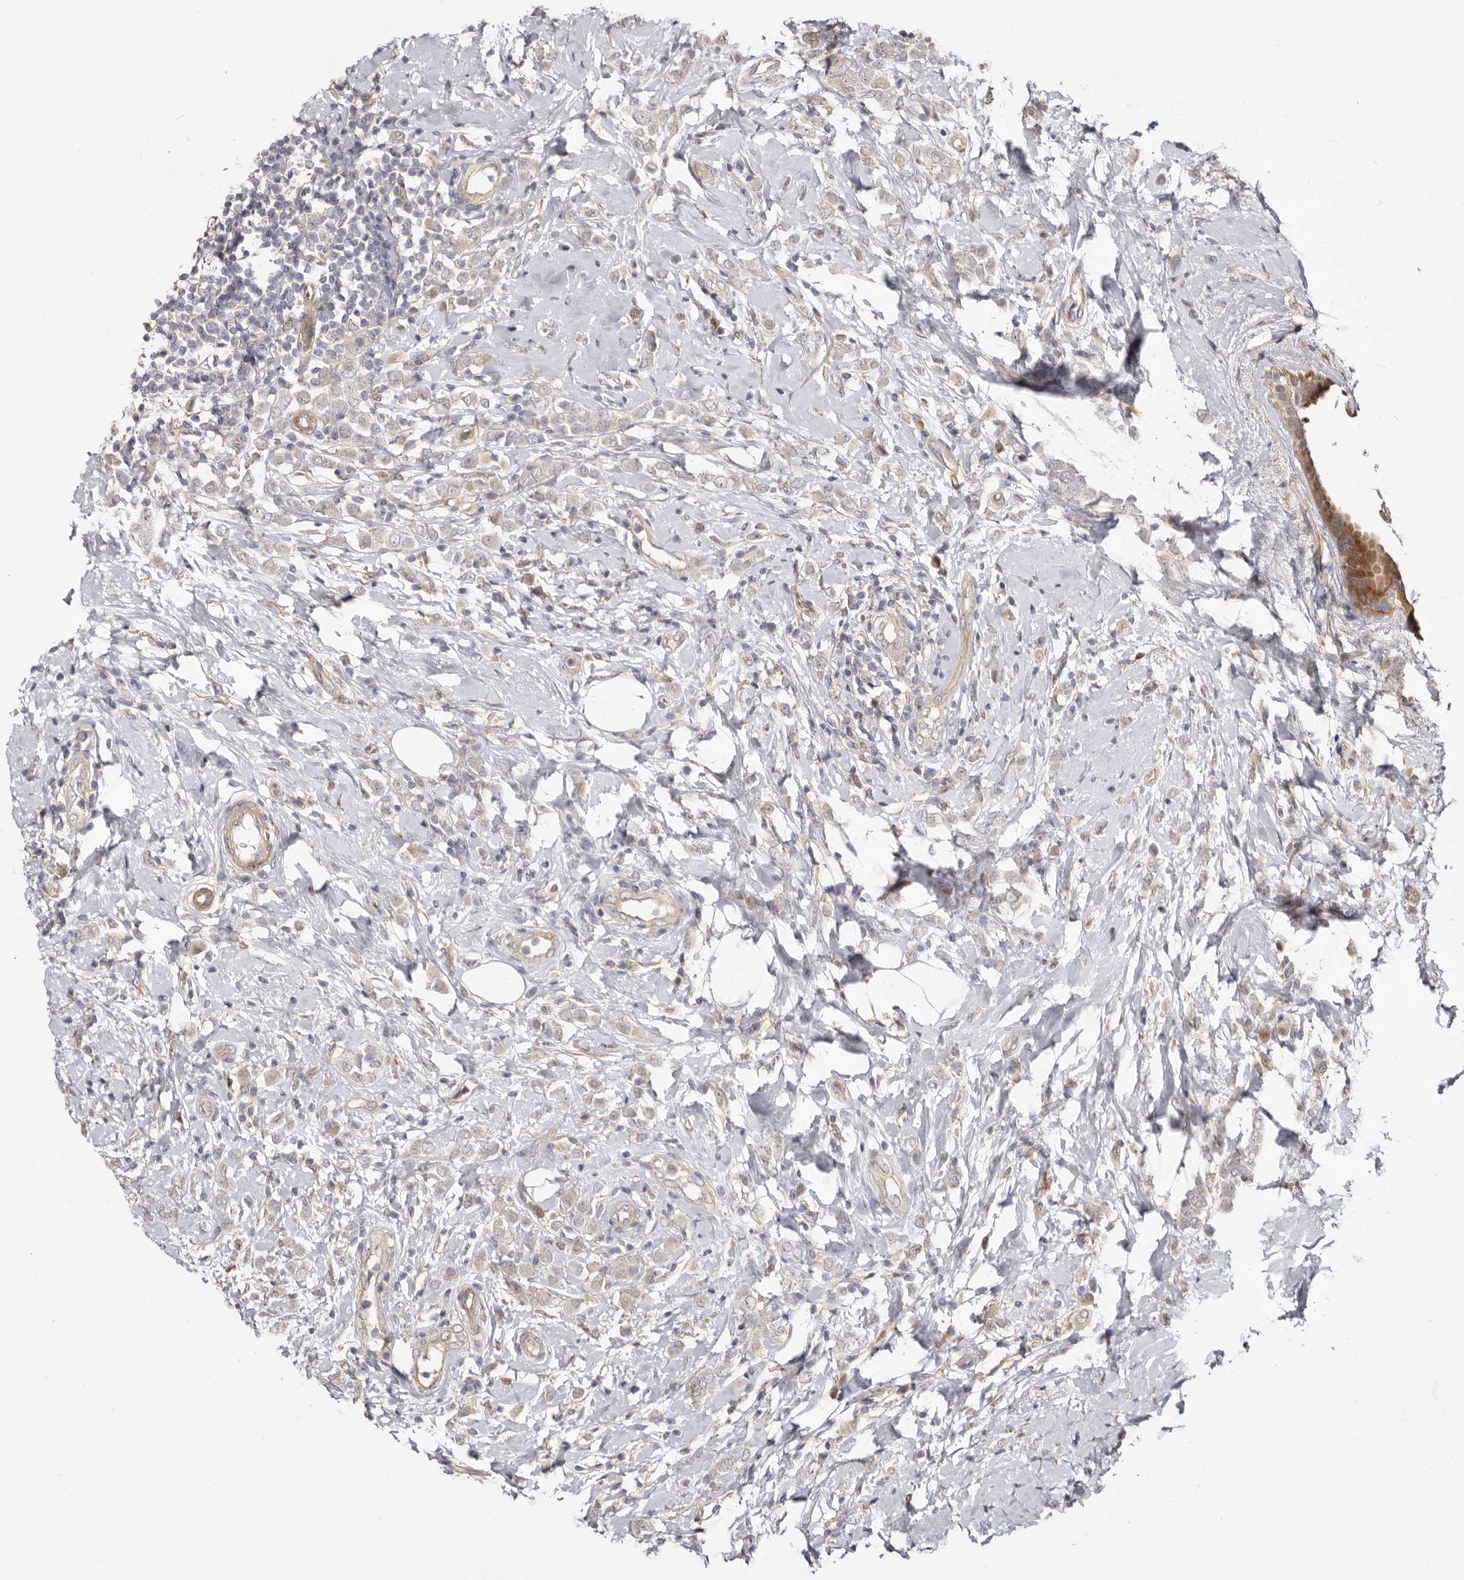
{"staining": {"intensity": "weak", "quantity": "<25%", "location": "cytoplasmic/membranous"}, "tissue": "breast cancer", "cell_type": "Tumor cells", "image_type": "cancer", "snomed": [{"axis": "morphology", "description": "Lobular carcinoma"}, {"axis": "topography", "description": "Breast"}], "caption": "High magnification brightfield microscopy of breast lobular carcinoma stained with DAB (brown) and counterstained with hematoxylin (blue): tumor cells show no significant expression.", "gene": "GPATCH4", "patient": {"sex": "female", "age": 47}}